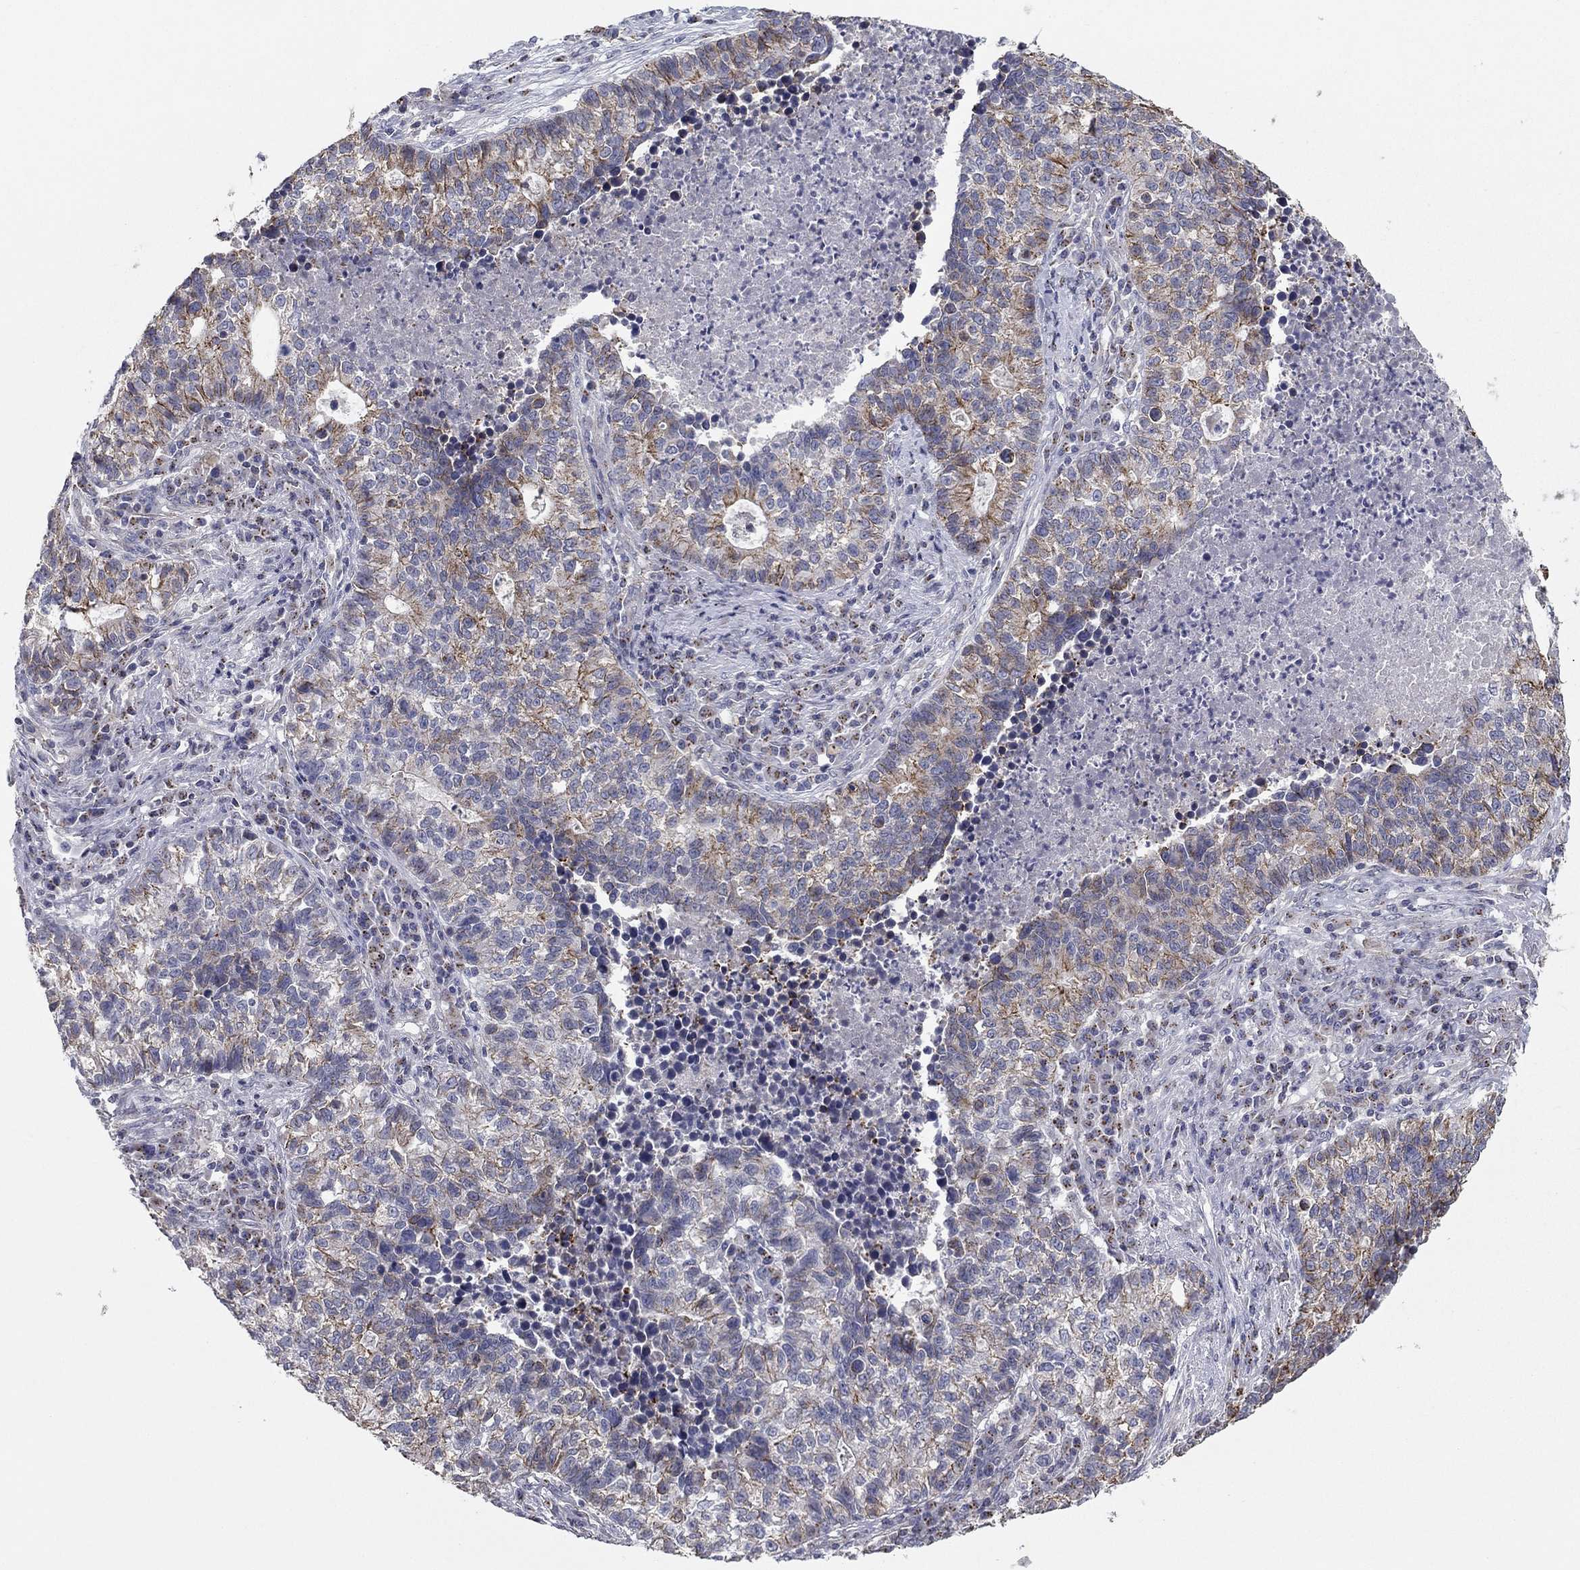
{"staining": {"intensity": "strong", "quantity": "<25%", "location": "cytoplasmic/membranous"}, "tissue": "lung cancer", "cell_type": "Tumor cells", "image_type": "cancer", "snomed": [{"axis": "morphology", "description": "Adenocarcinoma, NOS"}, {"axis": "topography", "description": "Lung"}], "caption": "Lung cancer tissue shows strong cytoplasmic/membranous staining in about <25% of tumor cells Nuclei are stained in blue.", "gene": "SEPTIN3", "patient": {"sex": "male", "age": 57}}